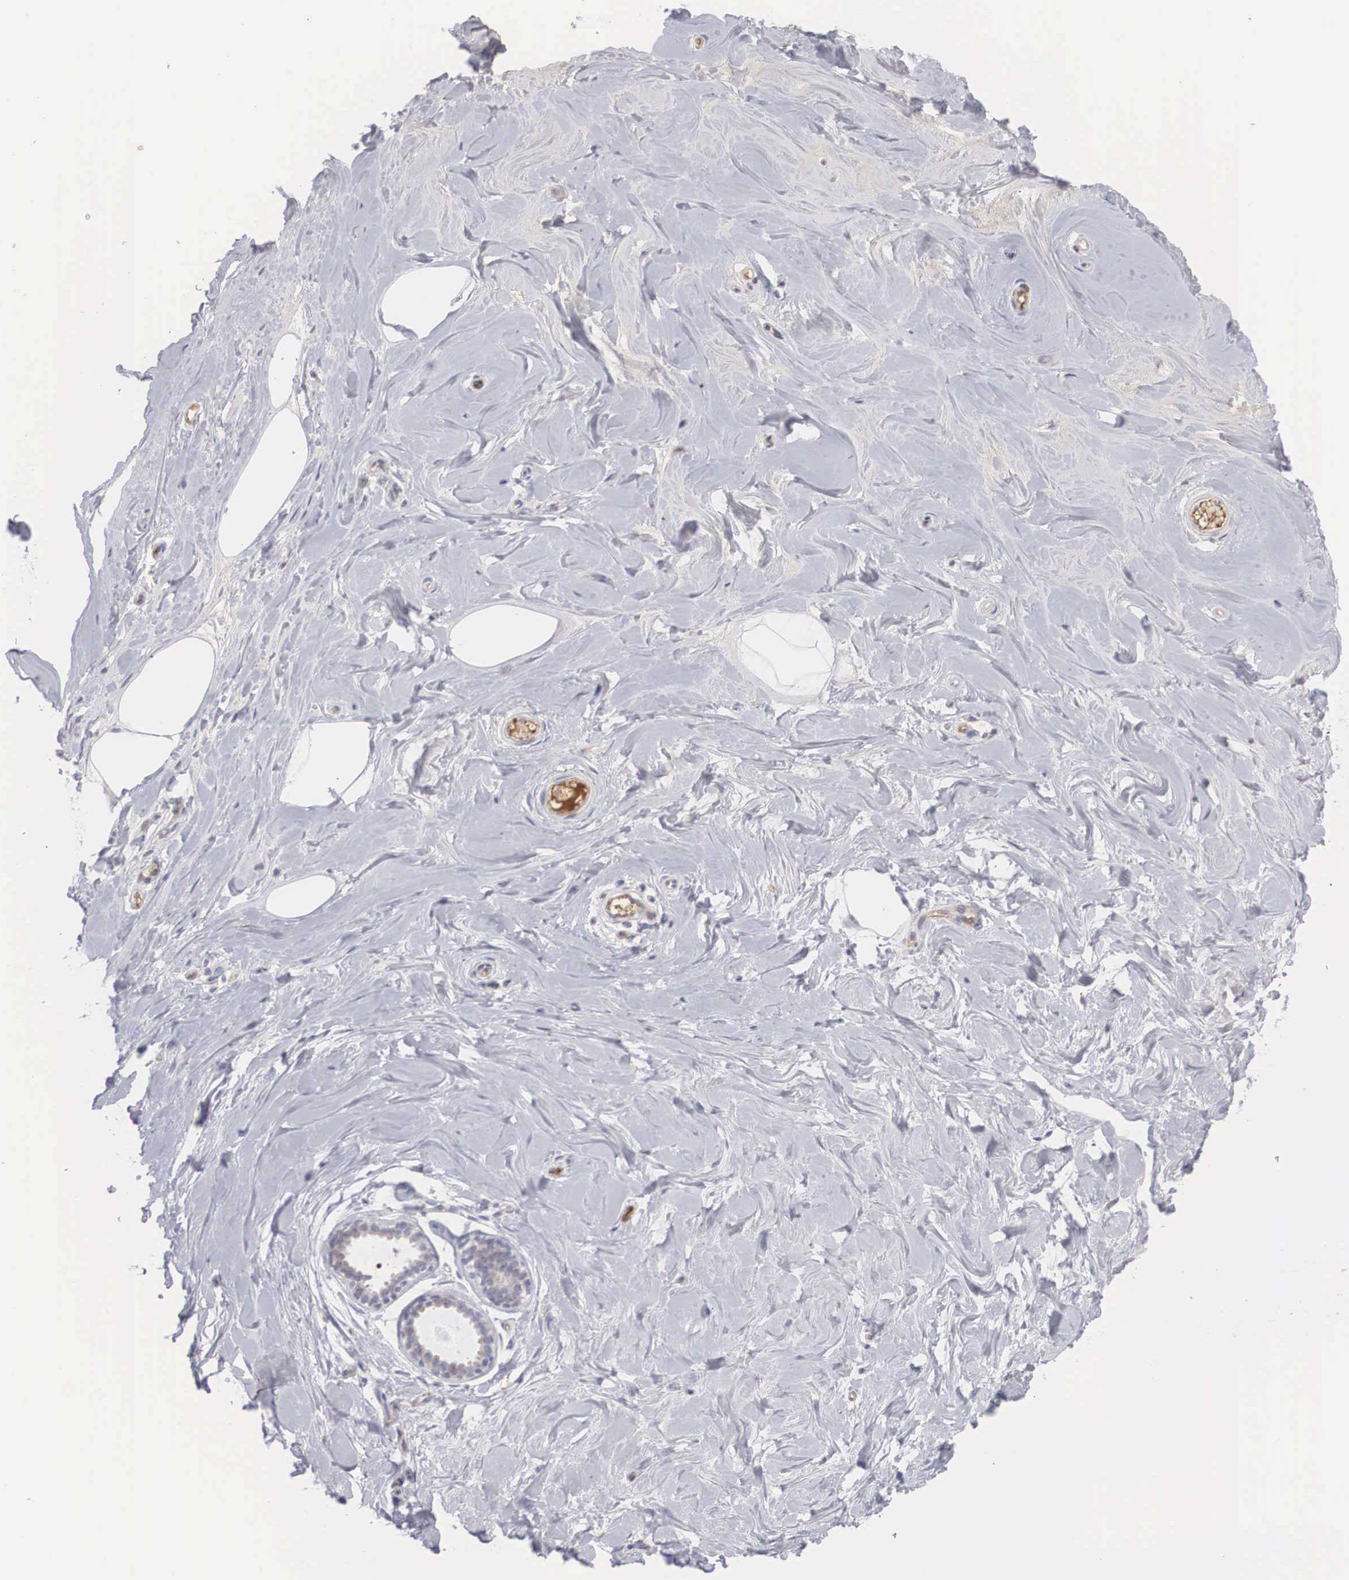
{"staining": {"intensity": "negative", "quantity": "none", "location": "none"}, "tissue": "breast", "cell_type": "Adipocytes", "image_type": "normal", "snomed": [{"axis": "morphology", "description": "Normal tissue, NOS"}, {"axis": "topography", "description": "Breast"}], "caption": "Adipocytes are negative for protein expression in benign human breast.", "gene": "RBPJ", "patient": {"sex": "female", "age": 44}}